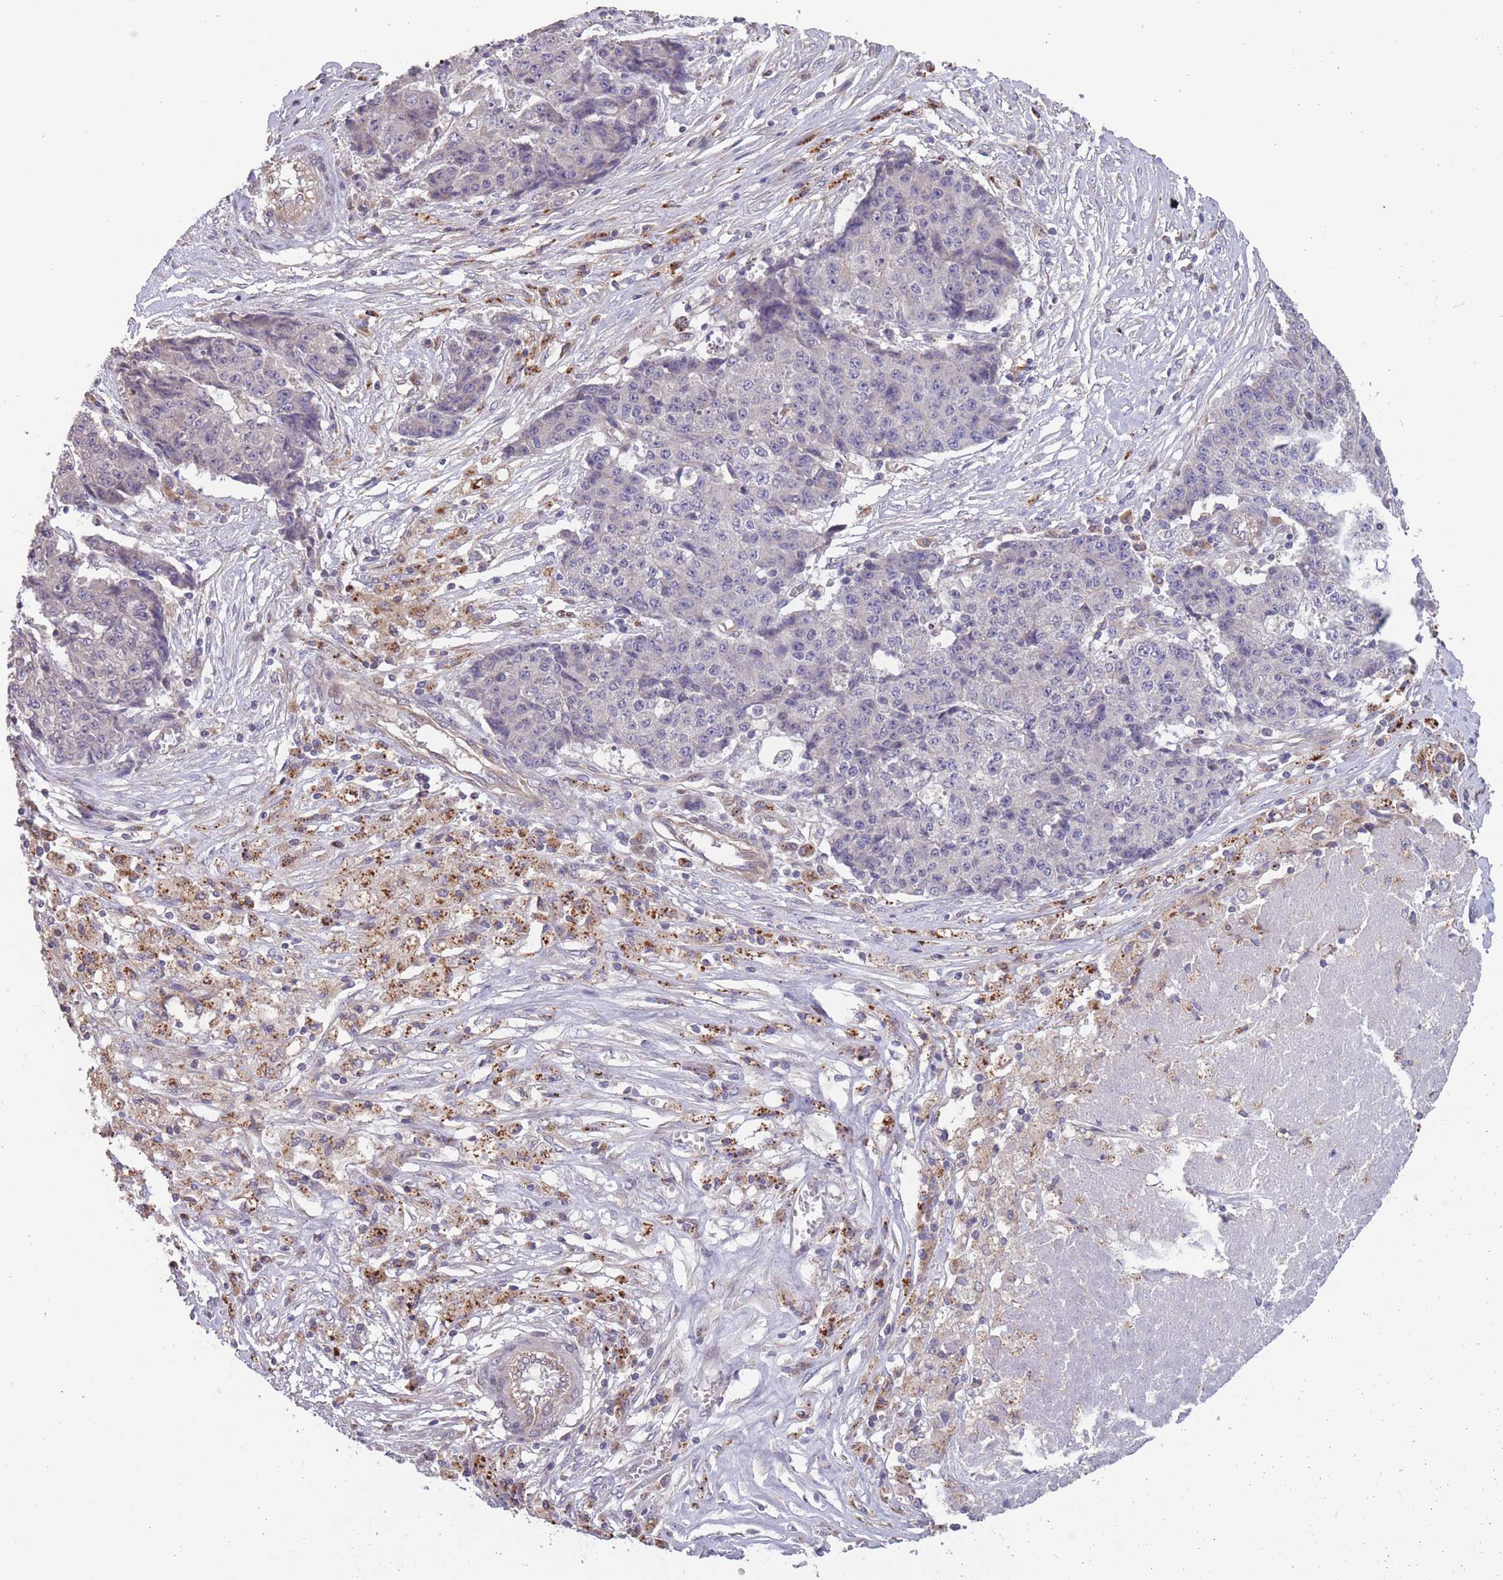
{"staining": {"intensity": "negative", "quantity": "none", "location": "none"}, "tissue": "ovarian cancer", "cell_type": "Tumor cells", "image_type": "cancer", "snomed": [{"axis": "morphology", "description": "Carcinoma, endometroid"}, {"axis": "topography", "description": "Ovary"}], "caption": "DAB immunohistochemical staining of human ovarian cancer (endometroid carcinoma) reveals no significant staining in tumor cells.", "gene": "ITPKC", "patient": {"sex": "female", "age": 42}}